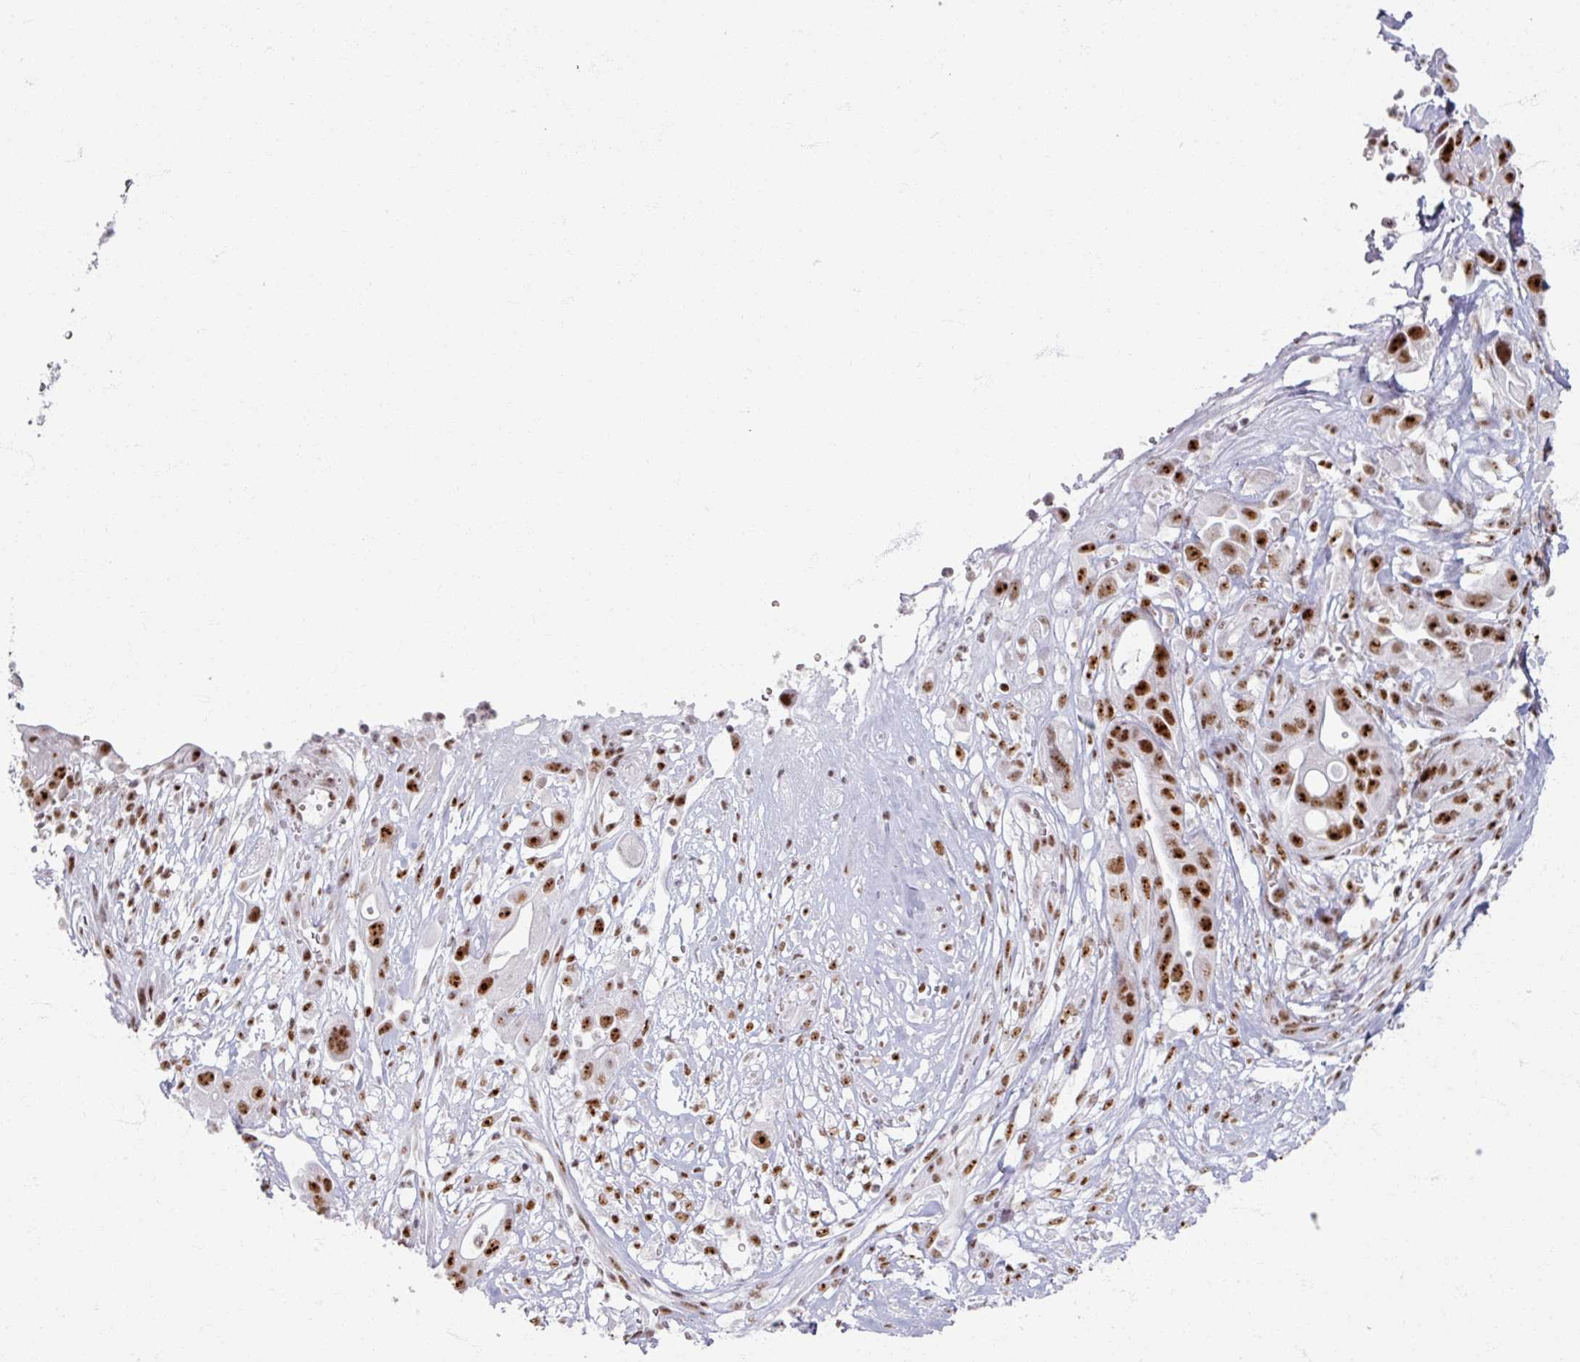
{"staining": {"intensity": "strong", "quantity": ">75%", "location": "nuclear"}, "tissue": "pancreatic cancer", "cell_type": "Tumor cells", "image_type": "cancer", "snomed": [{"axis": "morphology", "description": "Adenocarcinoma, NOS"}, {"axis": "topography", "description": "Pancreas"}], "caption": "Pancreatic cancer (adenocarcinoma) stained with a brown dye shows strong nuclear positive expression in about >75% of tumor cells.", "gene": "ADAR", "patient": {"sex": "male", "age": 44}}